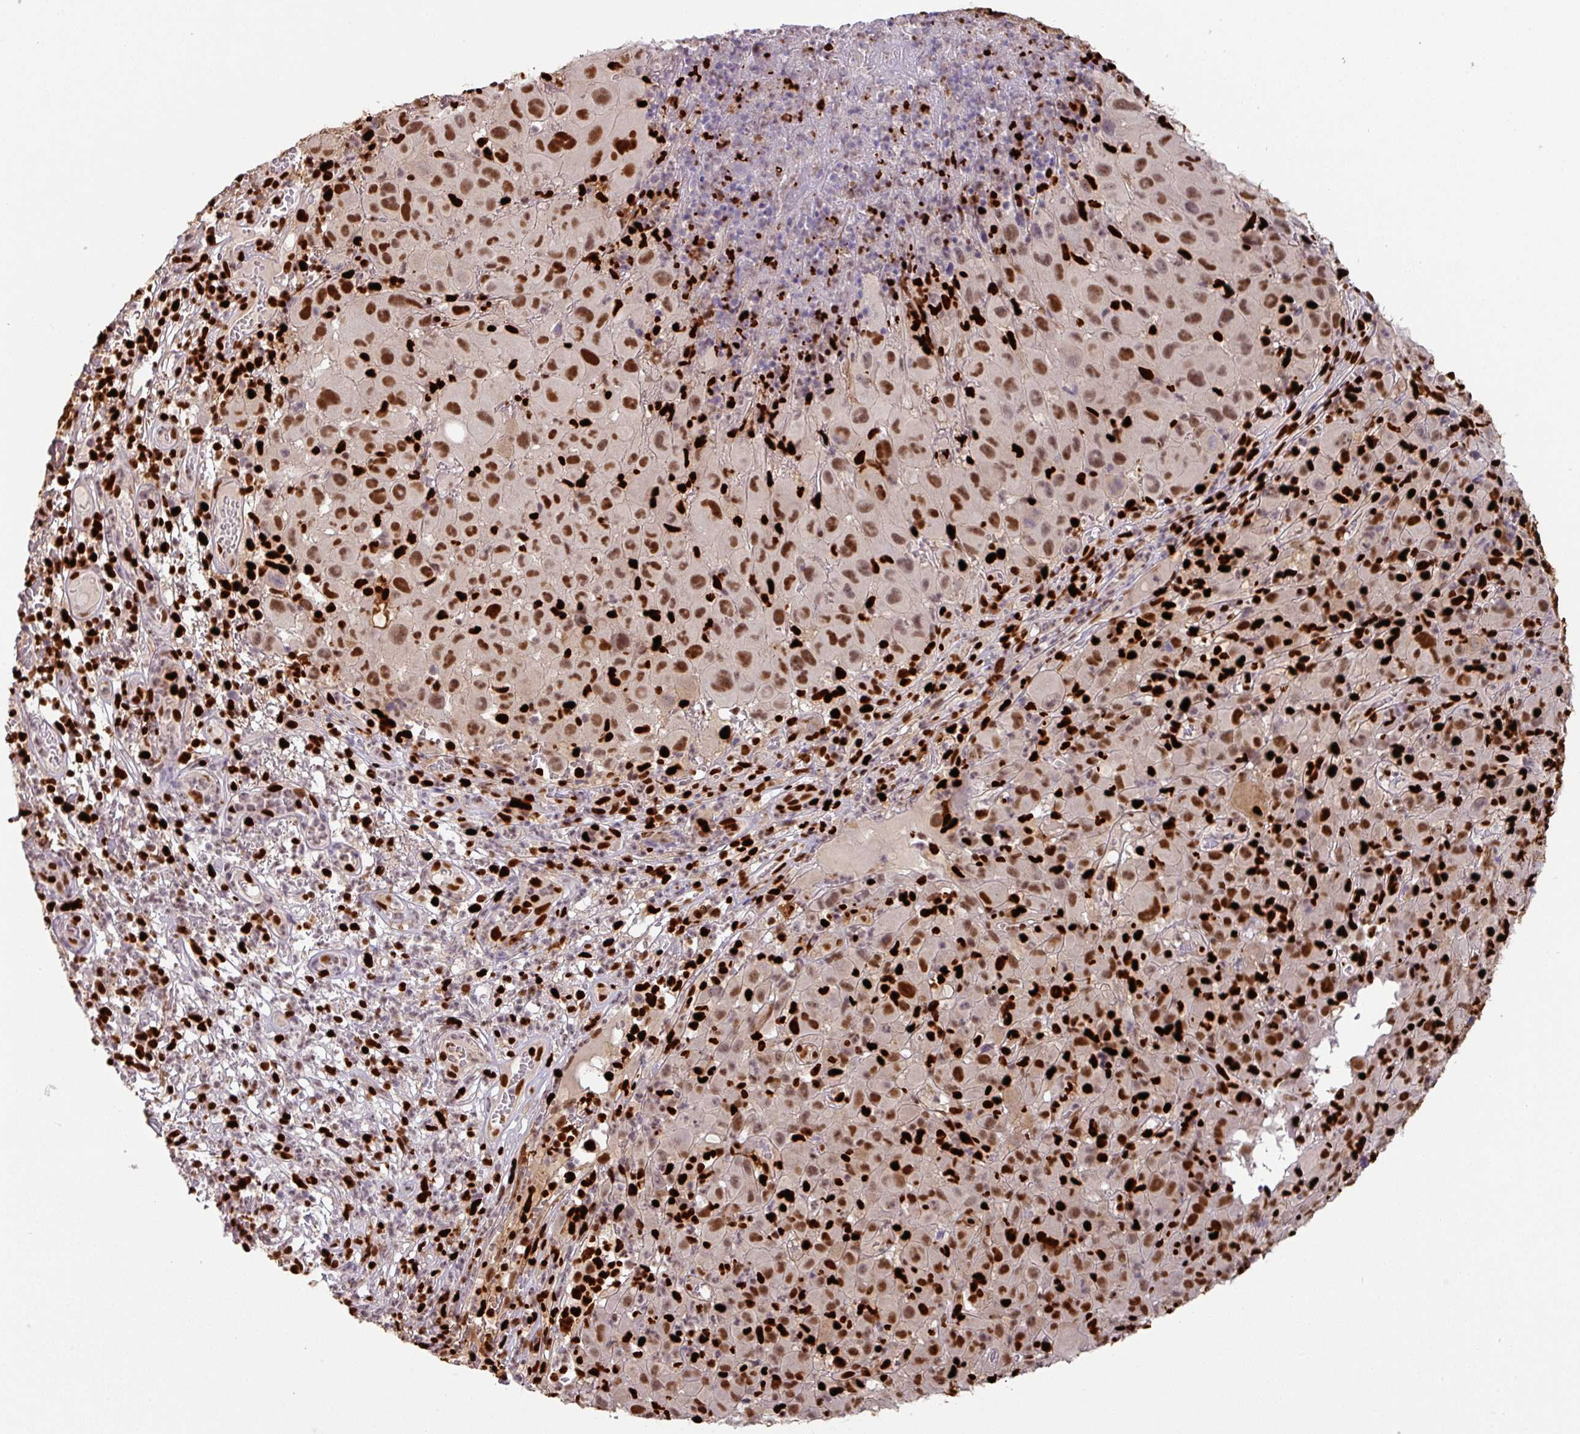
{"staining": {"intensity": "moderate", "quantity": ">75%", "location": "nuclear"}, "tissue": "melanoma", "cell_type": "Tumor cells", "image_type": "cancer", "snomed": [{"axis": "morphology", "description": "Malignant melanoma, NOS"}, {"axis": "topography", "description": "Skin"}], "caption": "Immunohistochemical staining of malignant melanoma displays moderate nuclear protein staining in about >75% of tumor cells.", "gene": "SAMHD1", "patient": {"sex": "male", "age": 73}}